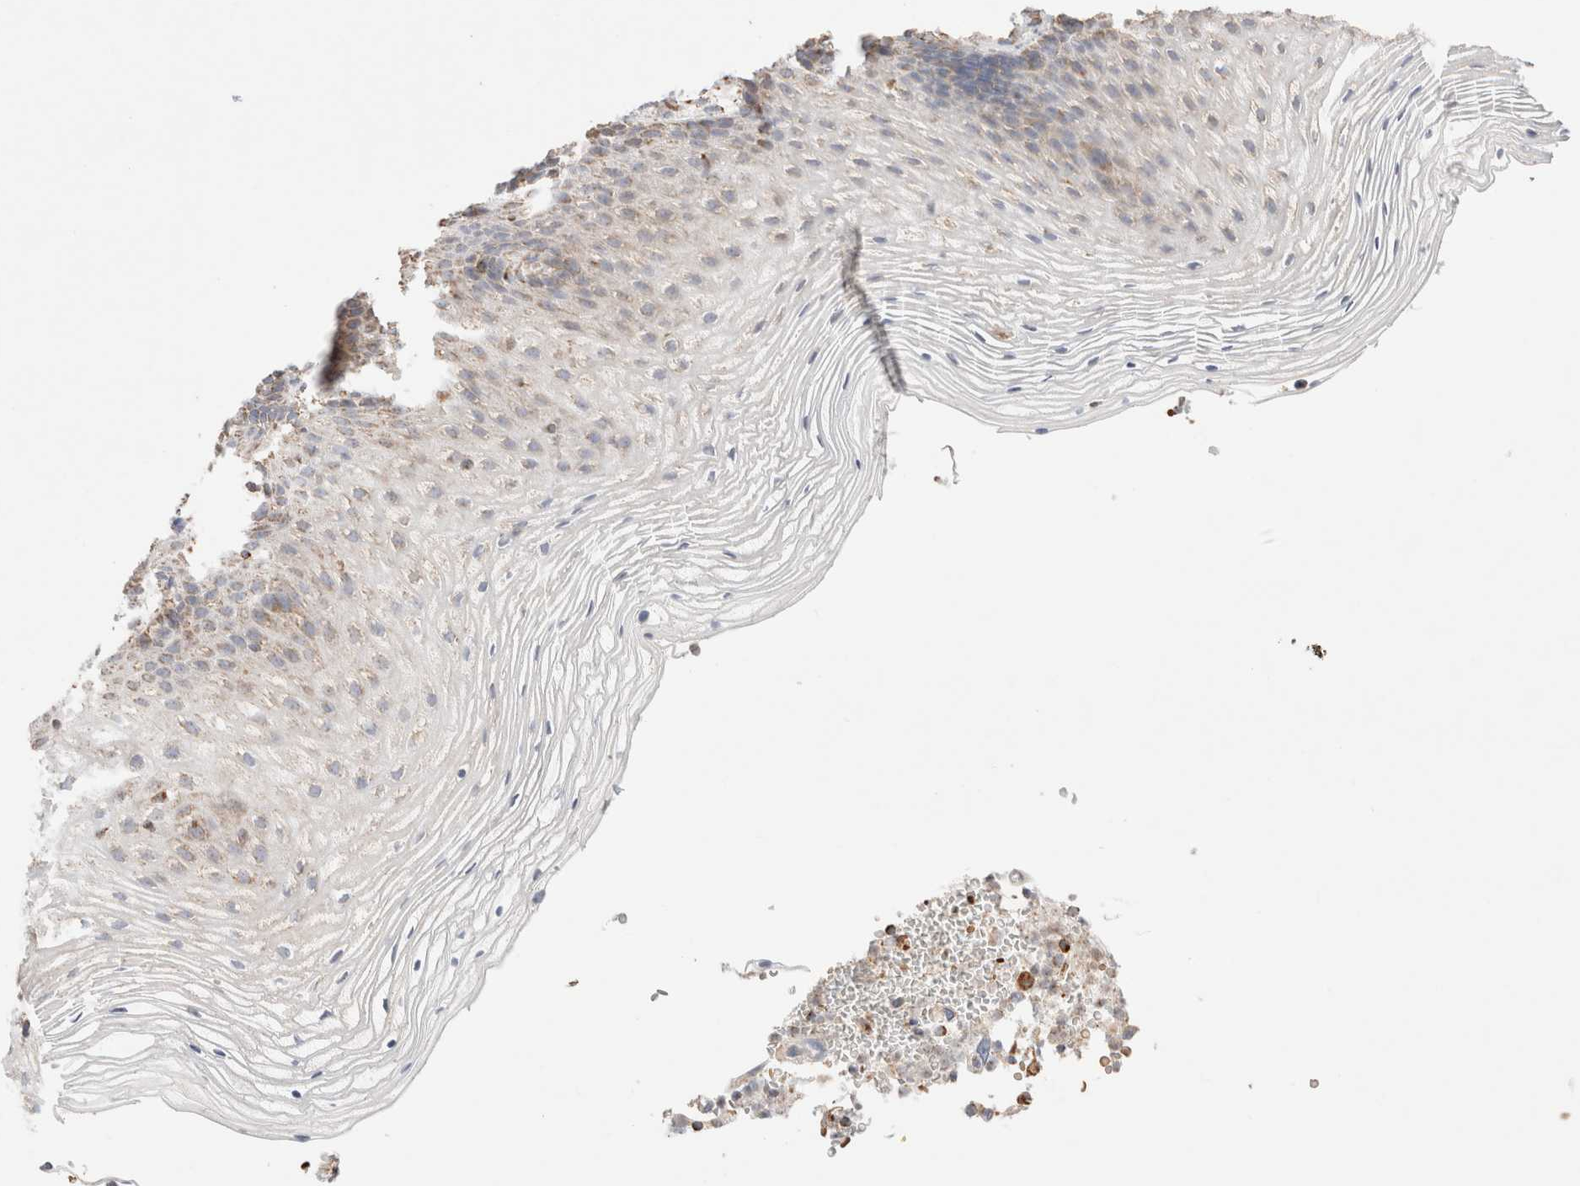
{"staining": {"intensity": "weak", "quantity": "<25%", "location": "cytoplasmic/membranous"}, "tissue": "vagina", "cell_type": "Squamous epithelial cells", "image_type": "normal", "snomed": [{"axis": "morphology", "description": "Normal tissue, NOS"}, {"axis": "topography", "description": "Vagina"}], "caption": "DAB (3,3'-diaminobenzidine) immunohistochemical staining of benign human vagina displays no significant positivity in squamous epithelial cells.", "gene": "TMPPE", "patient": {"sex": "female", "age": 60}}